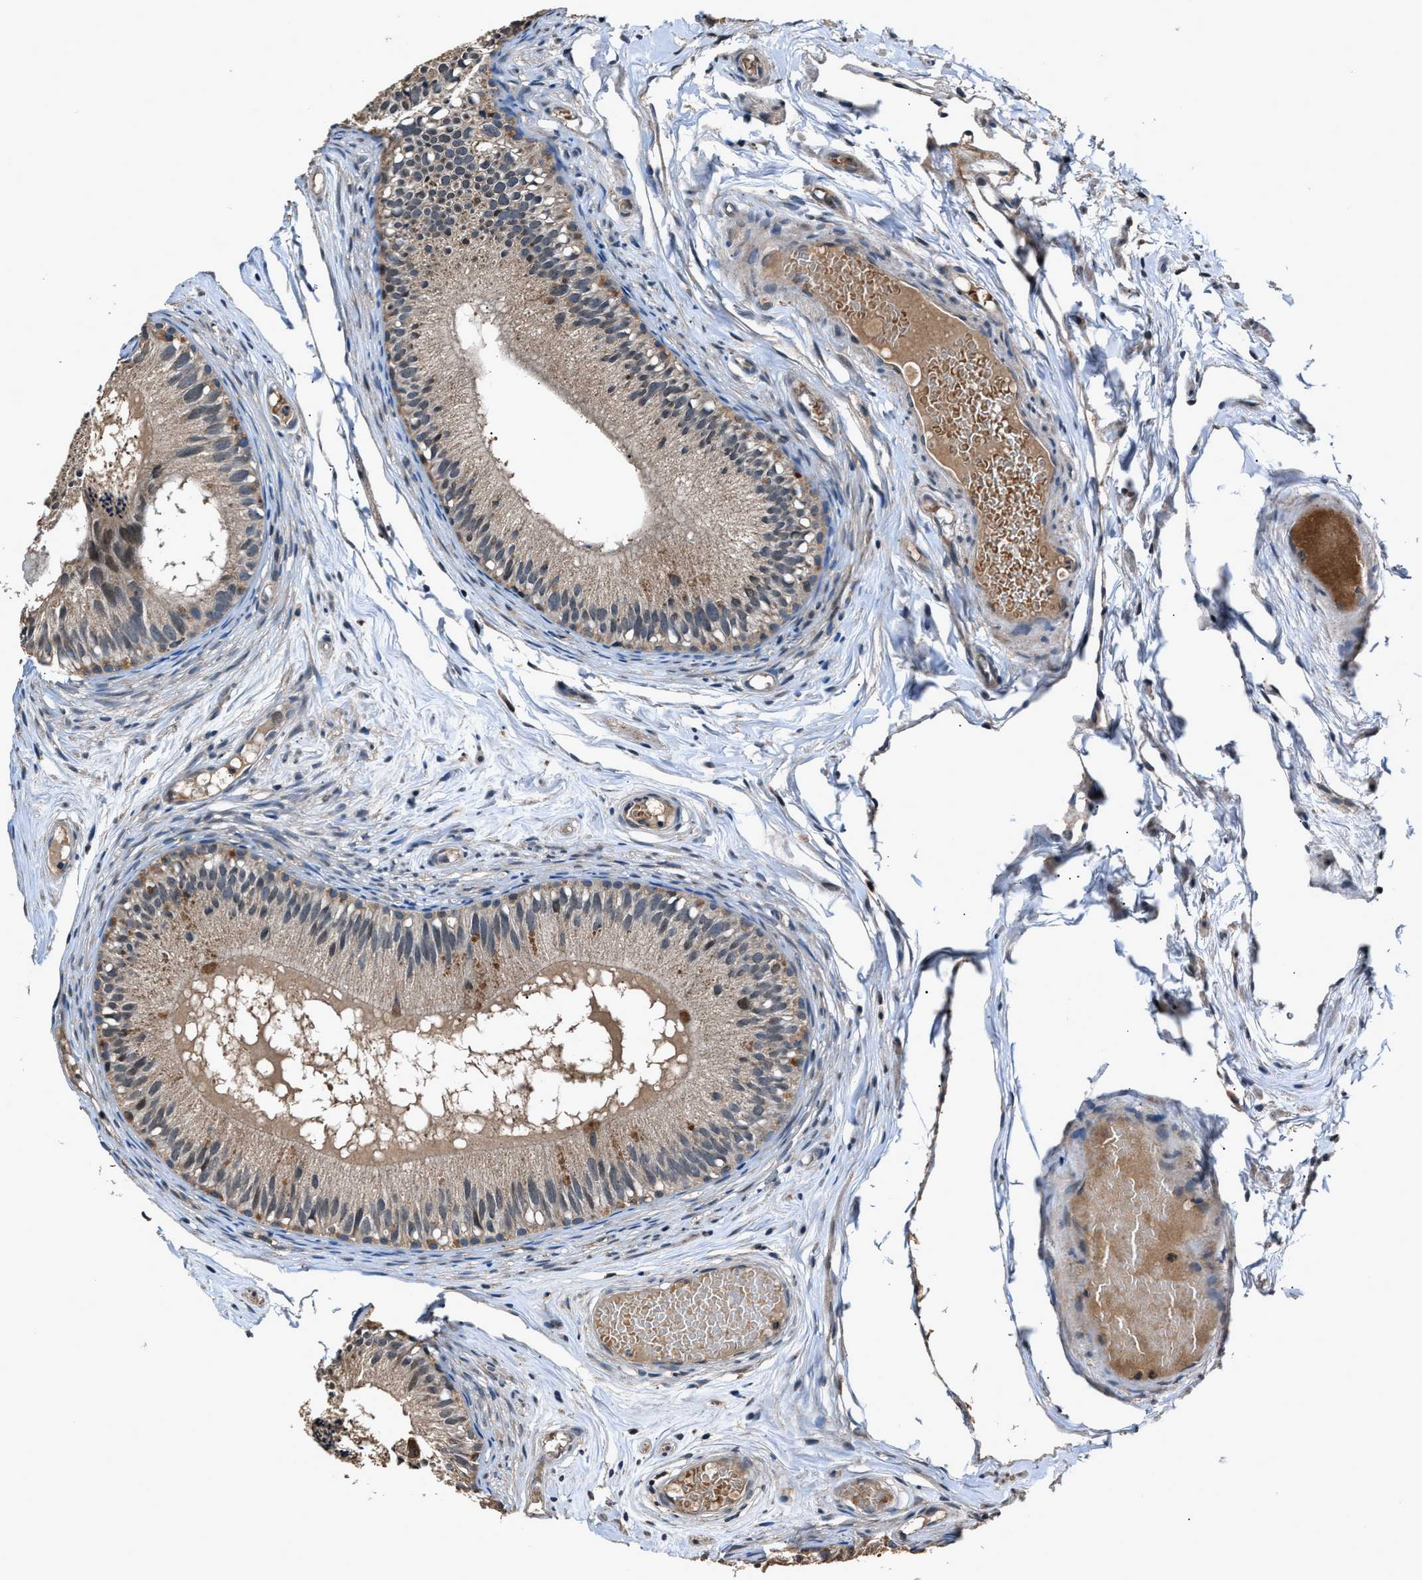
{"staining": {"intensity": "weak", "quantity": "<25%", "location": "cytoplasmic/membranous"}, "tissue": "epididymis", "cell_type": "Glandular cells", "image_type": "normal", "snomed": [{"axis": "morphology", "description": "Normal tissue, NOS"}, {"axis": "topography", "description": "Epididymis"}], "caption": "Epididymis was stained to show a protein in brown. There is no significant staining in glandular cells. (Brightfield microscopy of DAB (3,3'-diaminobenzidine) IHC at high magnification).", "gene": "TNRC18", "patient": {"sex": "male", "age": 46}}